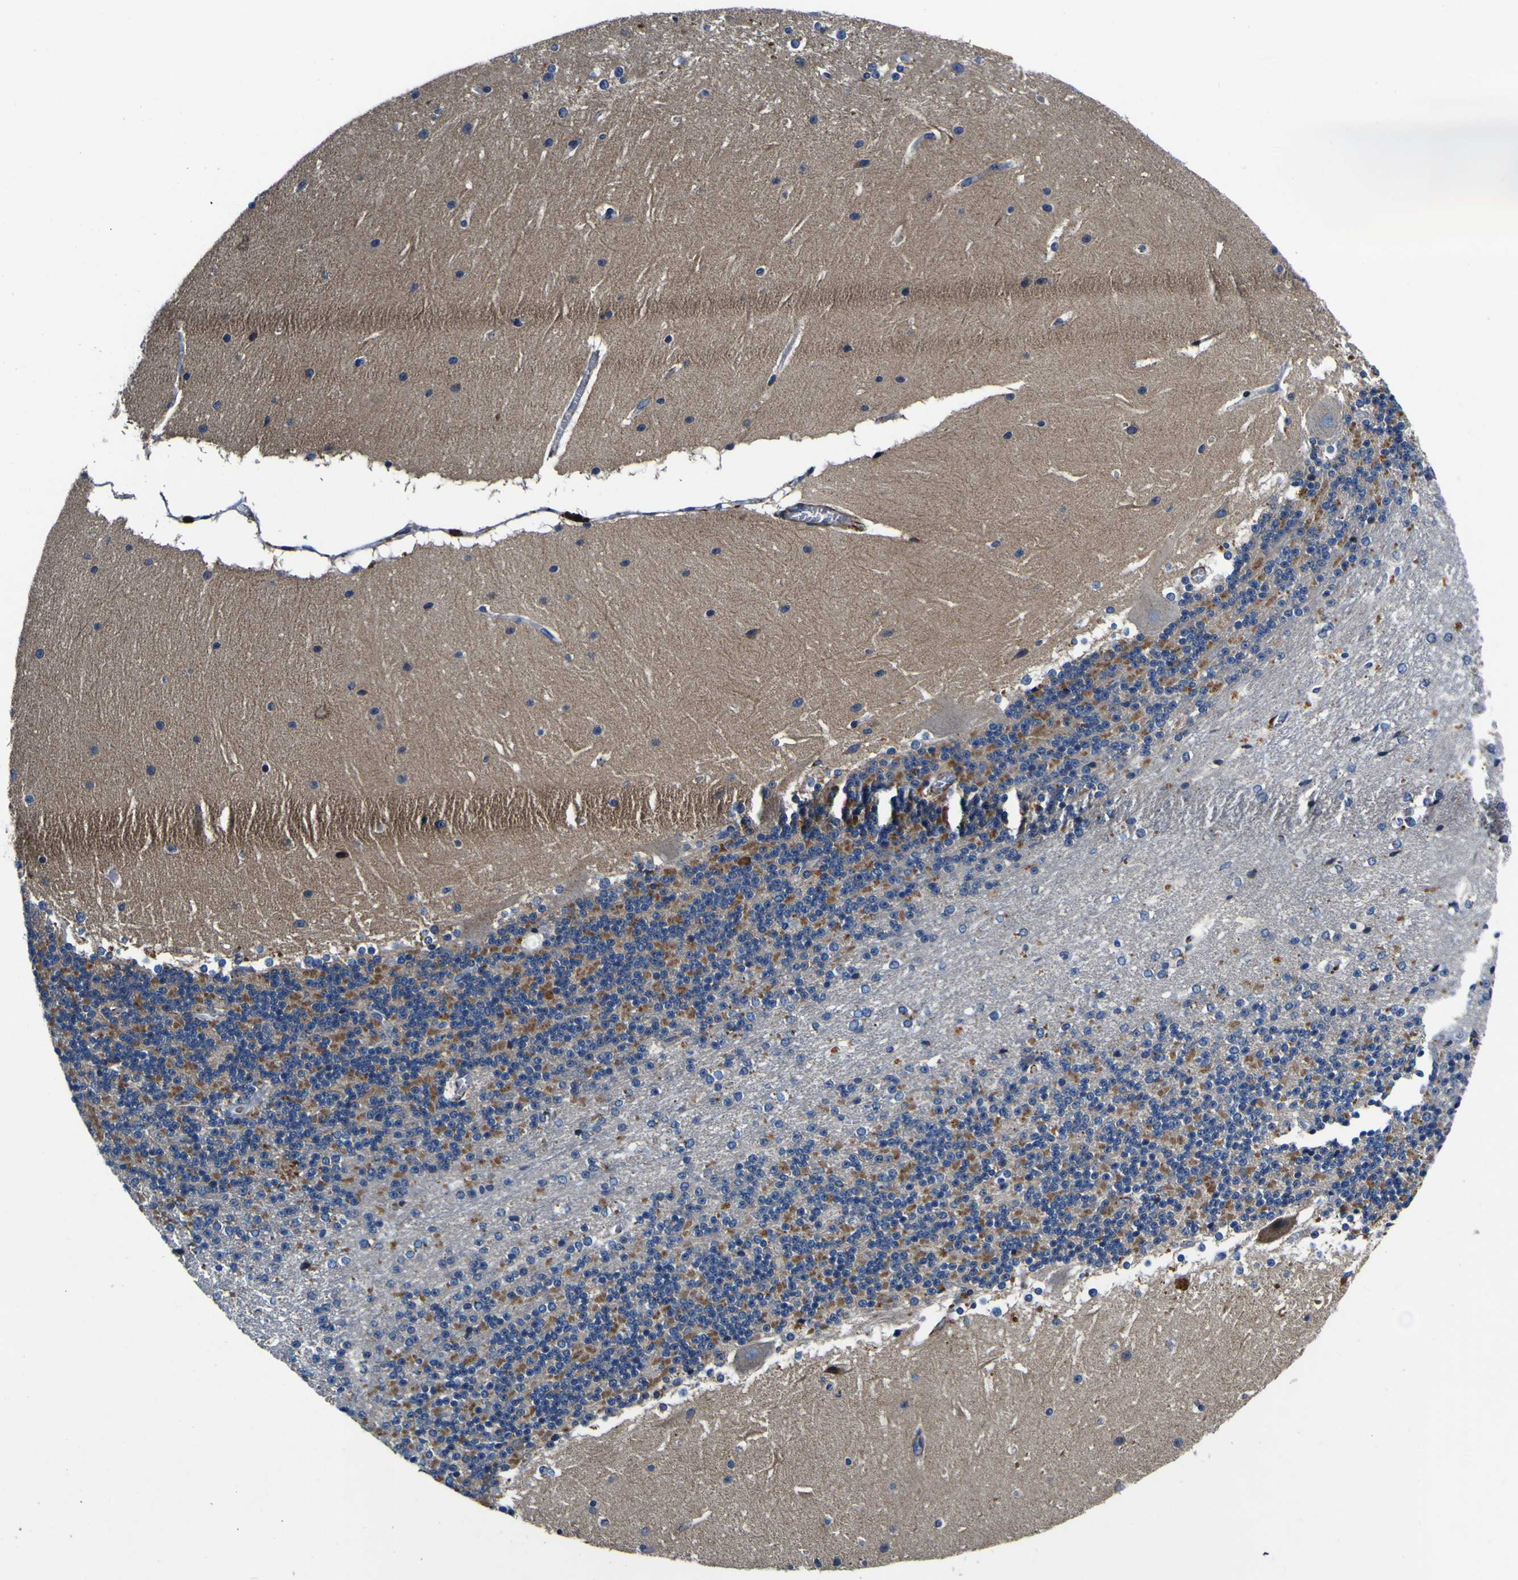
{"staining": {"intensity": "moderate", "quantity": "25%-75%", "location": "cytoplasmic/membranous"}, "tissue": "cerebellum", "cell_type": "Cells in granular layer", "image_type": "normal", "snomed": [{"axis": "morphology", "description": "Normal tissue, NOS"}, {"axis": "topography", "description": "Cerebellum"}], "caption": "IHC staining of benign cerebellum, which exhibits medium levels of moderate cytoplasmic/membranous expression in approximately 25%-75% of cells in granular layer indicating moderate cytoplasmic/membranous protein expression. The staining was performed using DAB (3,3'-diaminobenzidine) (brown) for protein detection and nuclei were counterstained in hematoxylin (blue).", "gene": "AGAP3", "patient": {"sex": "female", "age": 19}}